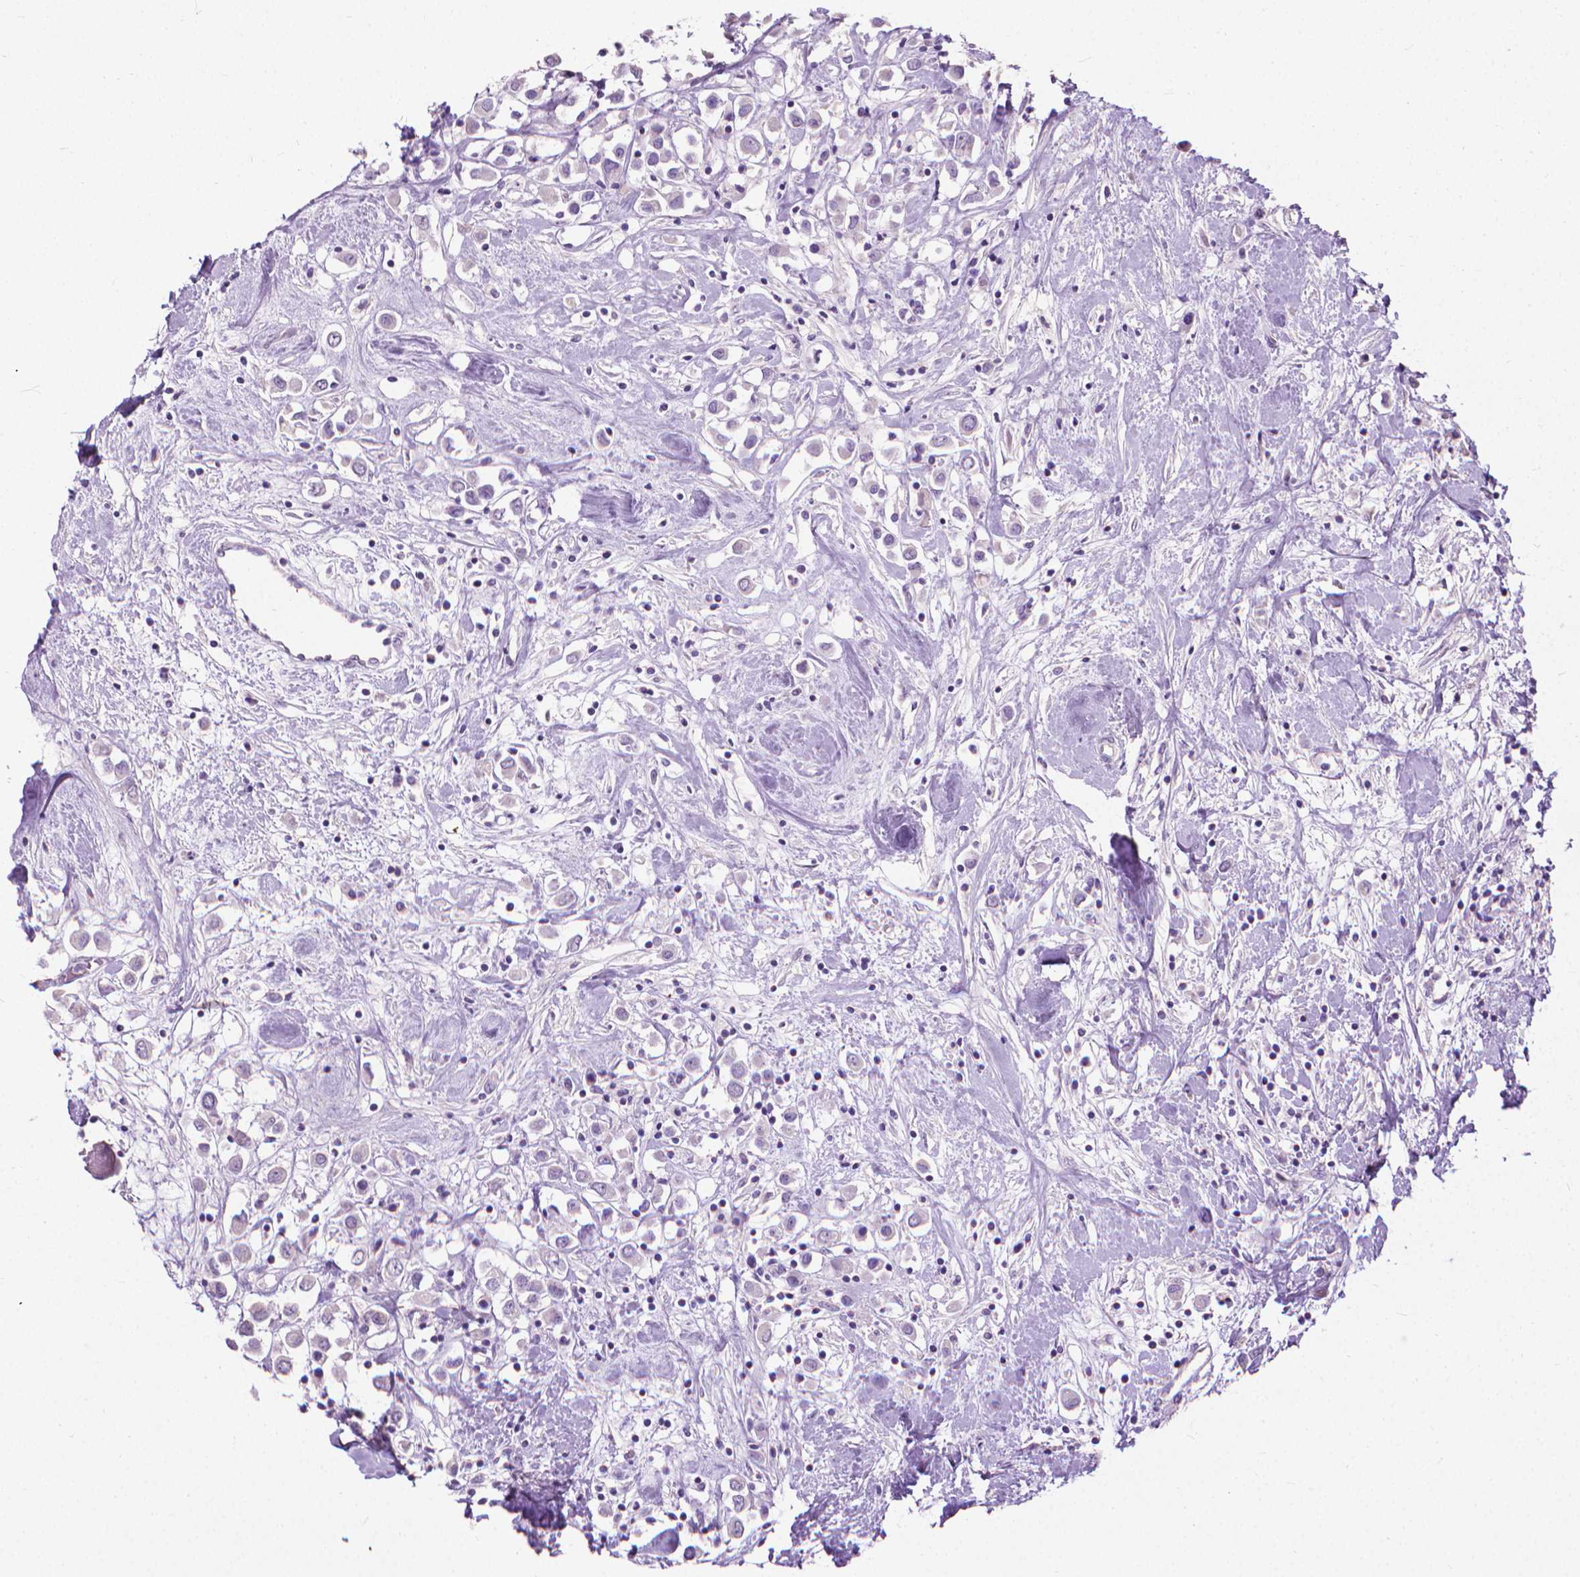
{"staining": {"intensity": "negative", "quantity": "none", "location": "none"}, "tissue": "breast cancer", "cell_type": "Tumor cells", "image_type": "cancer", "snomed": [{"axis": "morphology", "description": "Duct carcinoma"}, {"axis": "topography", "description": "Breast"}], "caption": "A micrograph of human breast cancer (invasive ductal carcinoma) is negative for staining in tumor cells. (DAB (3,3'-diaminobenzidine) IHC visualized using brightfield microscopy, high magnification).", "gene": "KRT5", "patient": {"sex": "female", "age": 61}}